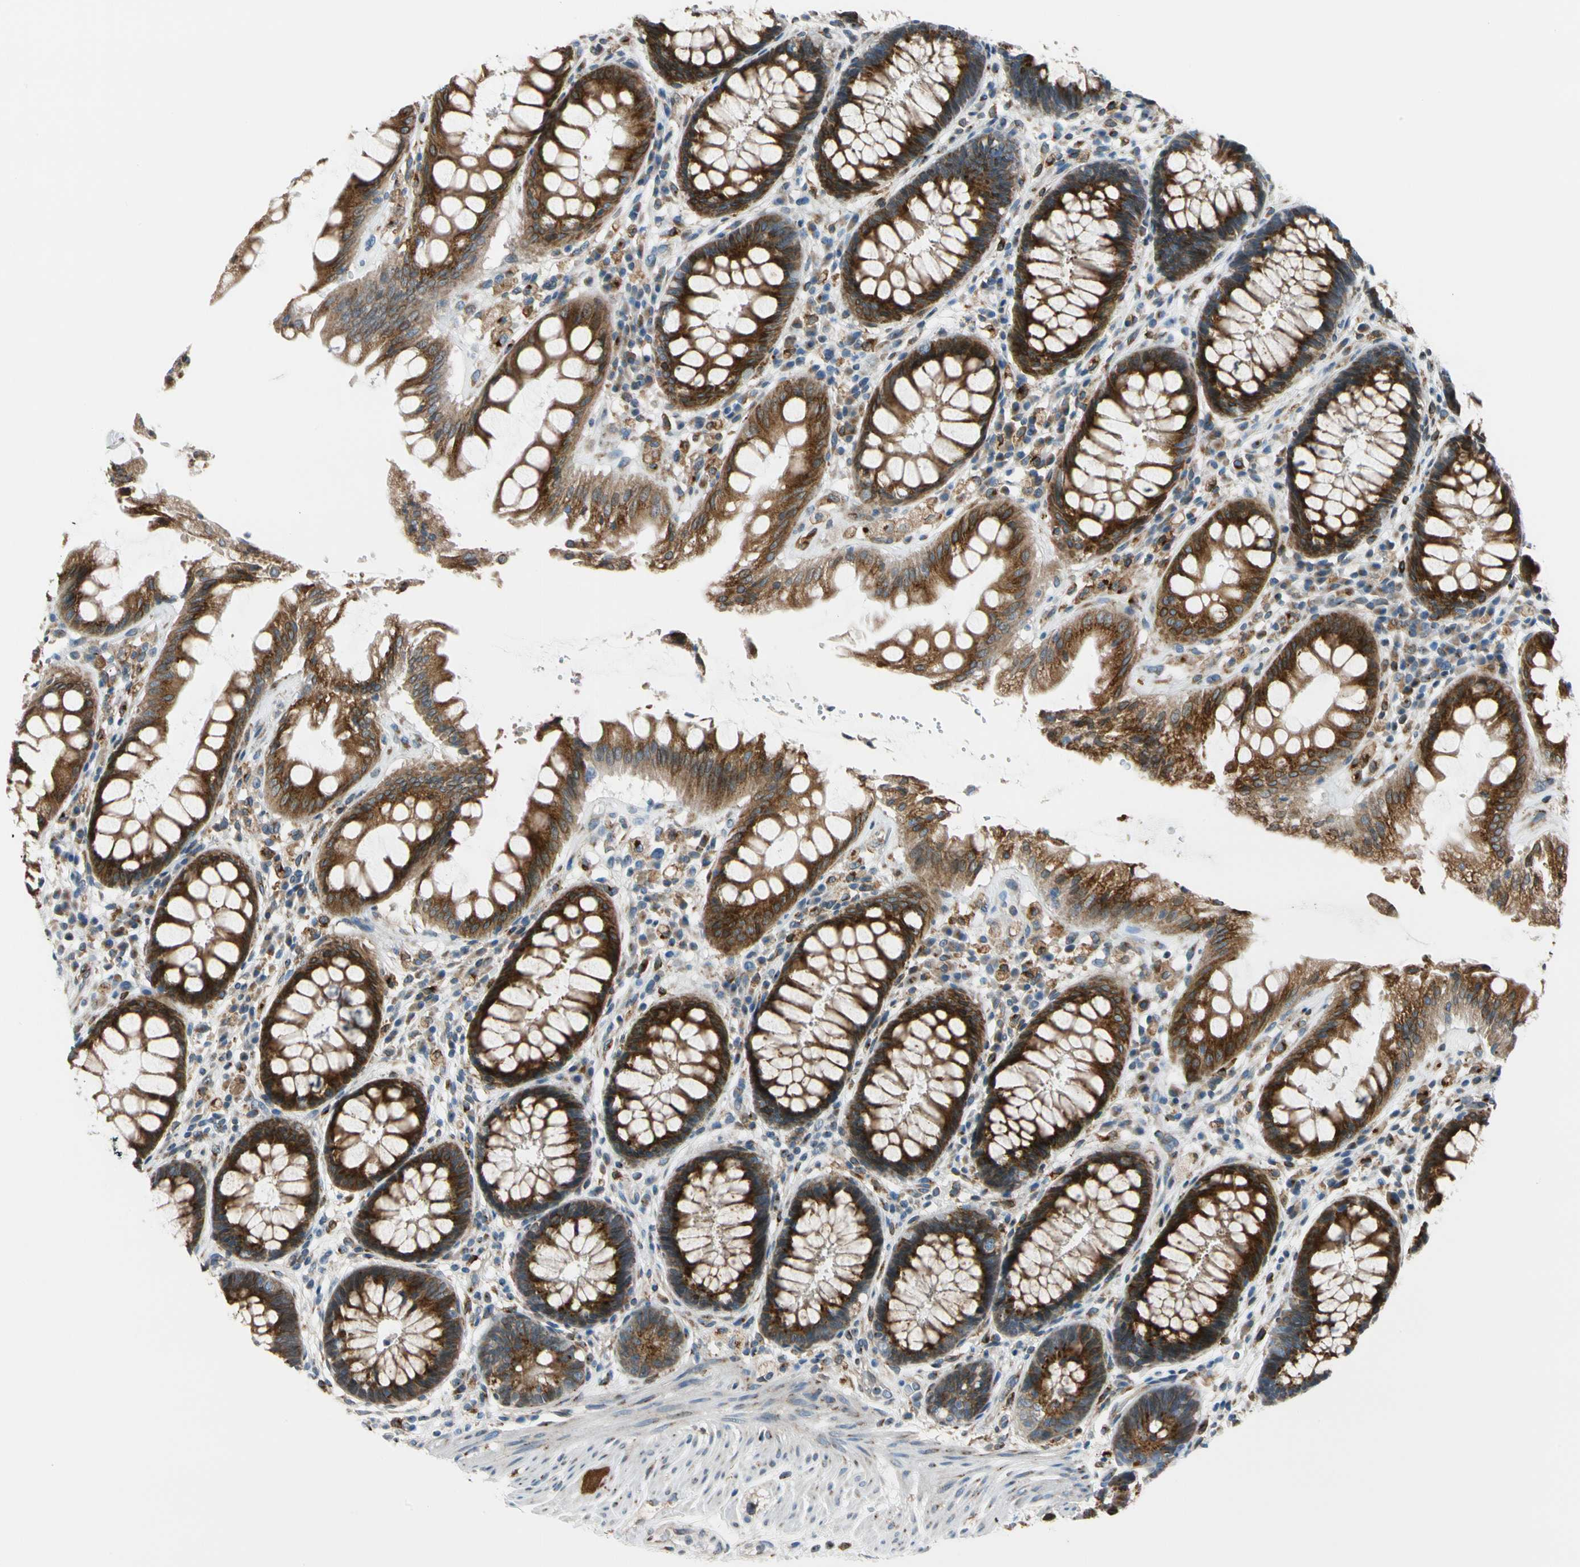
{"staining": {"intensity": "strong", "quantity": ">75%", "location": "cytoplasmic/membranous"}, "tissue": "rectum", "cell_type": "Glandular cells", "image_type": "normal", "snomed": [{"axis": "morphology", "description": "Normal tissue, NOS"}, {"axis": "topography", "description": "Rectum"}], "caption": "Immunohistochemical staining of benign rectum exhibits strong cytoplasmic/membranous protein positivity in about >75% of glandular cells.", "gene": "NUCB1", "patient": {"sex": "female", "age": 46}}